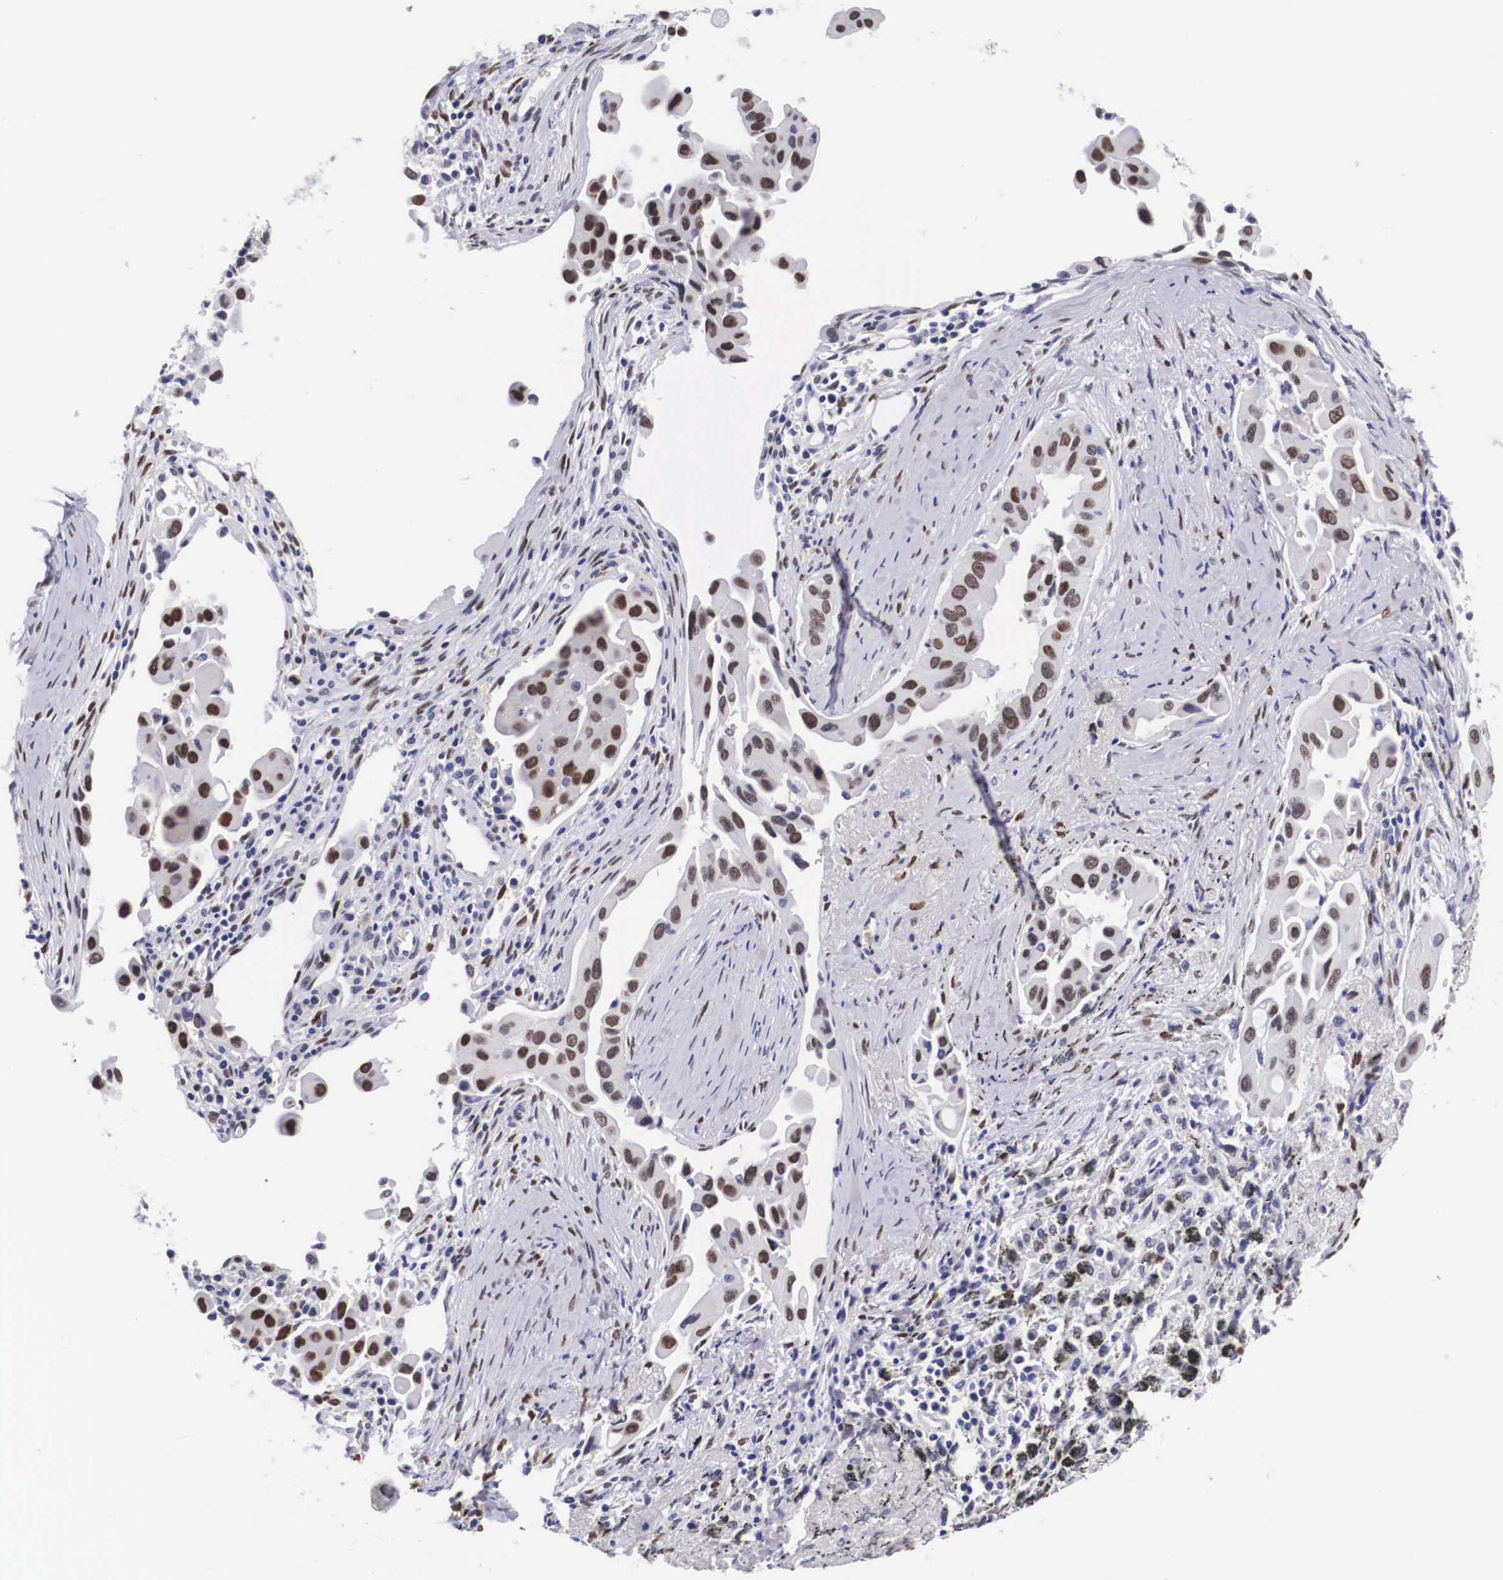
{"staining": {"intensity": "strong", "quantity": "25%-75%", "location": "nuclear"}, "tissue": "lung cancer", "cell_type": "Tumor cells", "image_type": "cancer", "snomed": [{"axis": "morphology", "description": "Adenocarcinoma, NOS"}, {"axis": "topography", "description": "Lung"}], "caption": "Protein expression analysis of human lung cancer (adenocarcinoma) reveals strong nuclear positivity in about 25%-75% of tumor cells.", "gene": "KHDRBS3", "patient": {"sex": "male", "age": 68}}